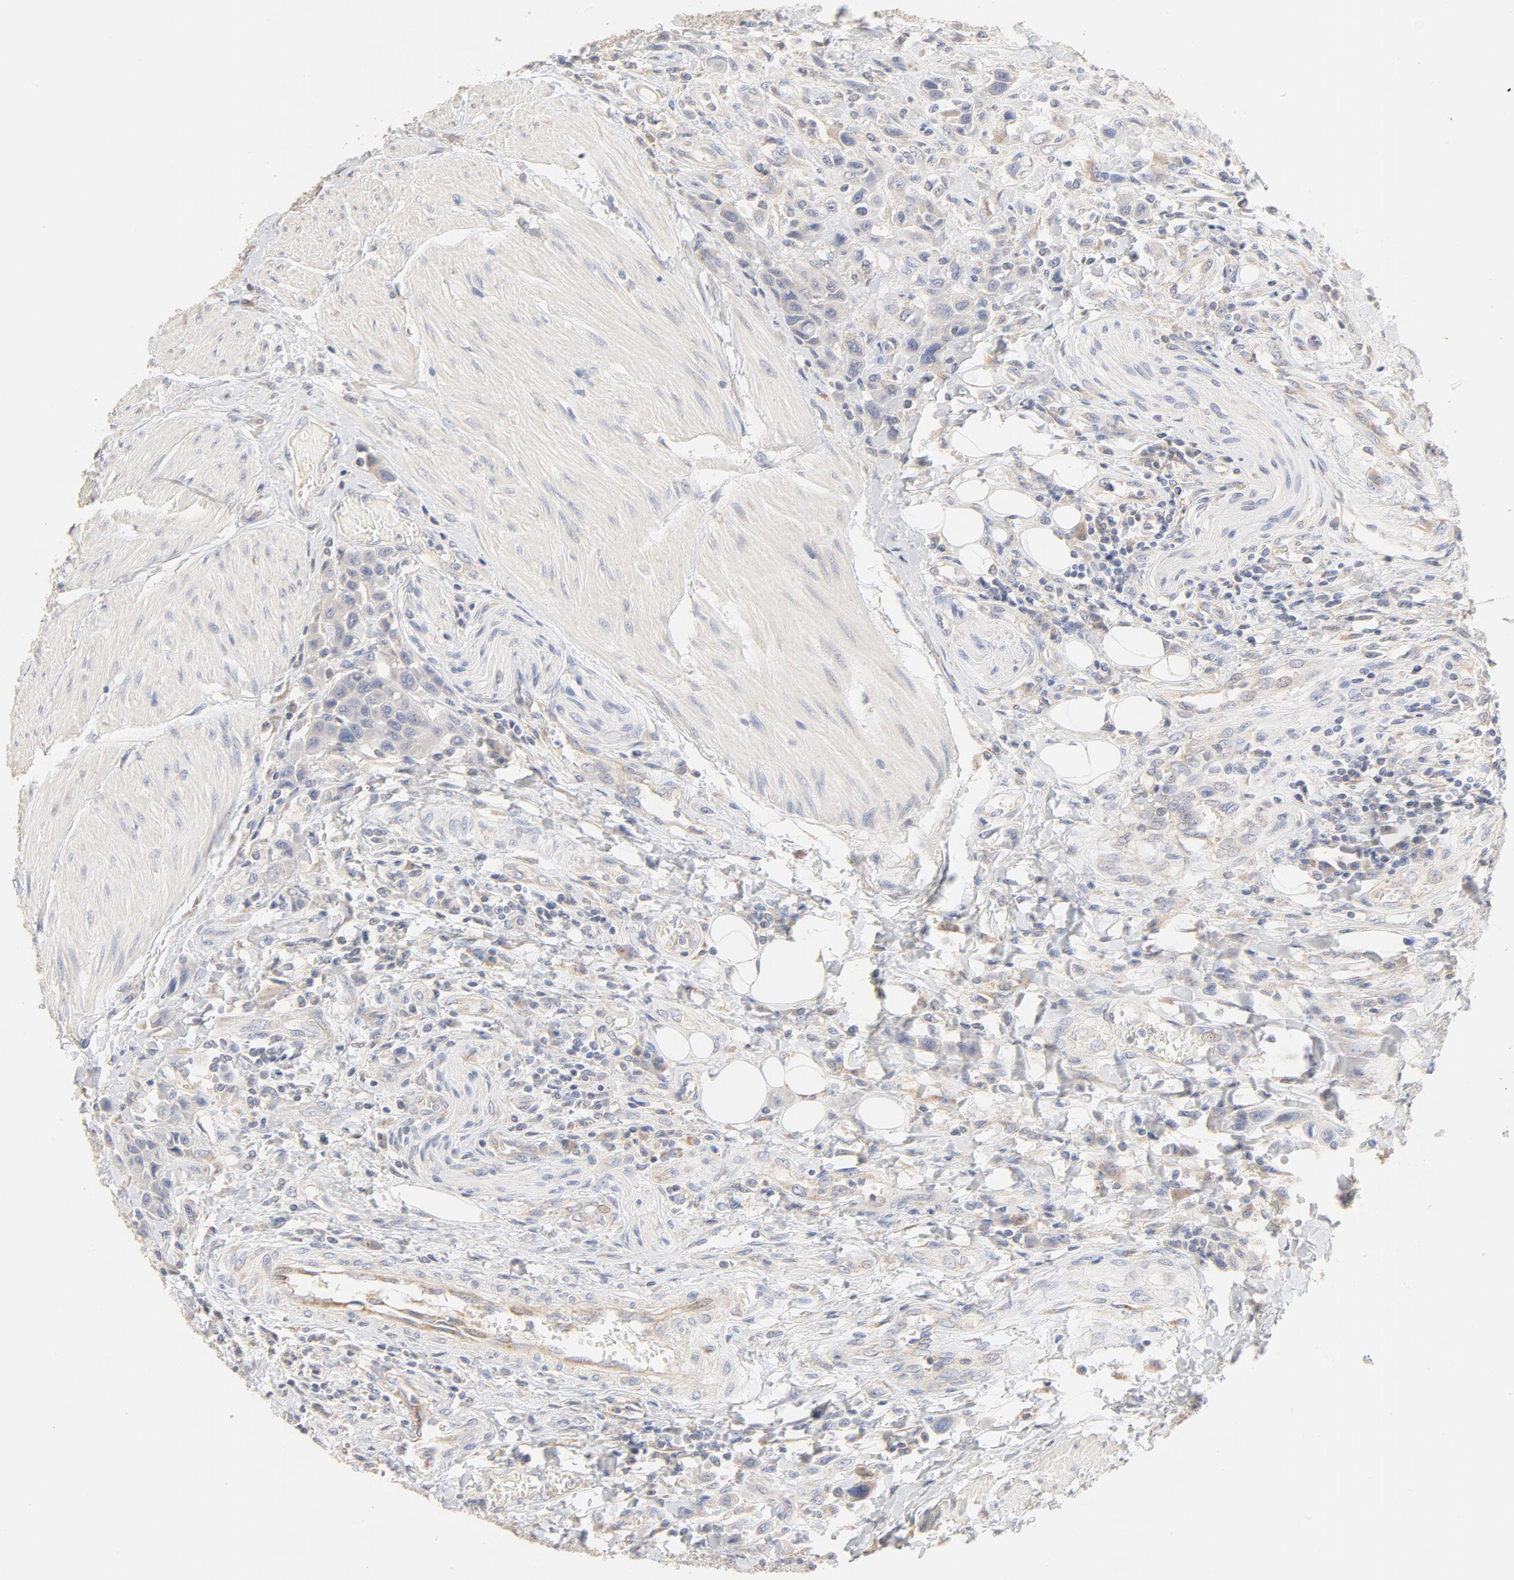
{"staining": {"intensity": "negative", "quantity": "none", "location": "none"}, "tissue": "urothelial cancer", "cell_type": "Tumor cells", "image_type": "cancer", "snomed": [{"axis": "morphology", "description": "Urothelial carcinoma, High grade"}, {"axis": "topography", "description": "Urinary bladder"}], "caption": "This image is of urothelial cancer stained with immunohistochemistry (IHC) to label a protein in brown with the nuclei are counter-stained blue. There is no staining in tumor cells.", "gene": "FCGBP", "patient": {"sex": "male", "age": 50}}